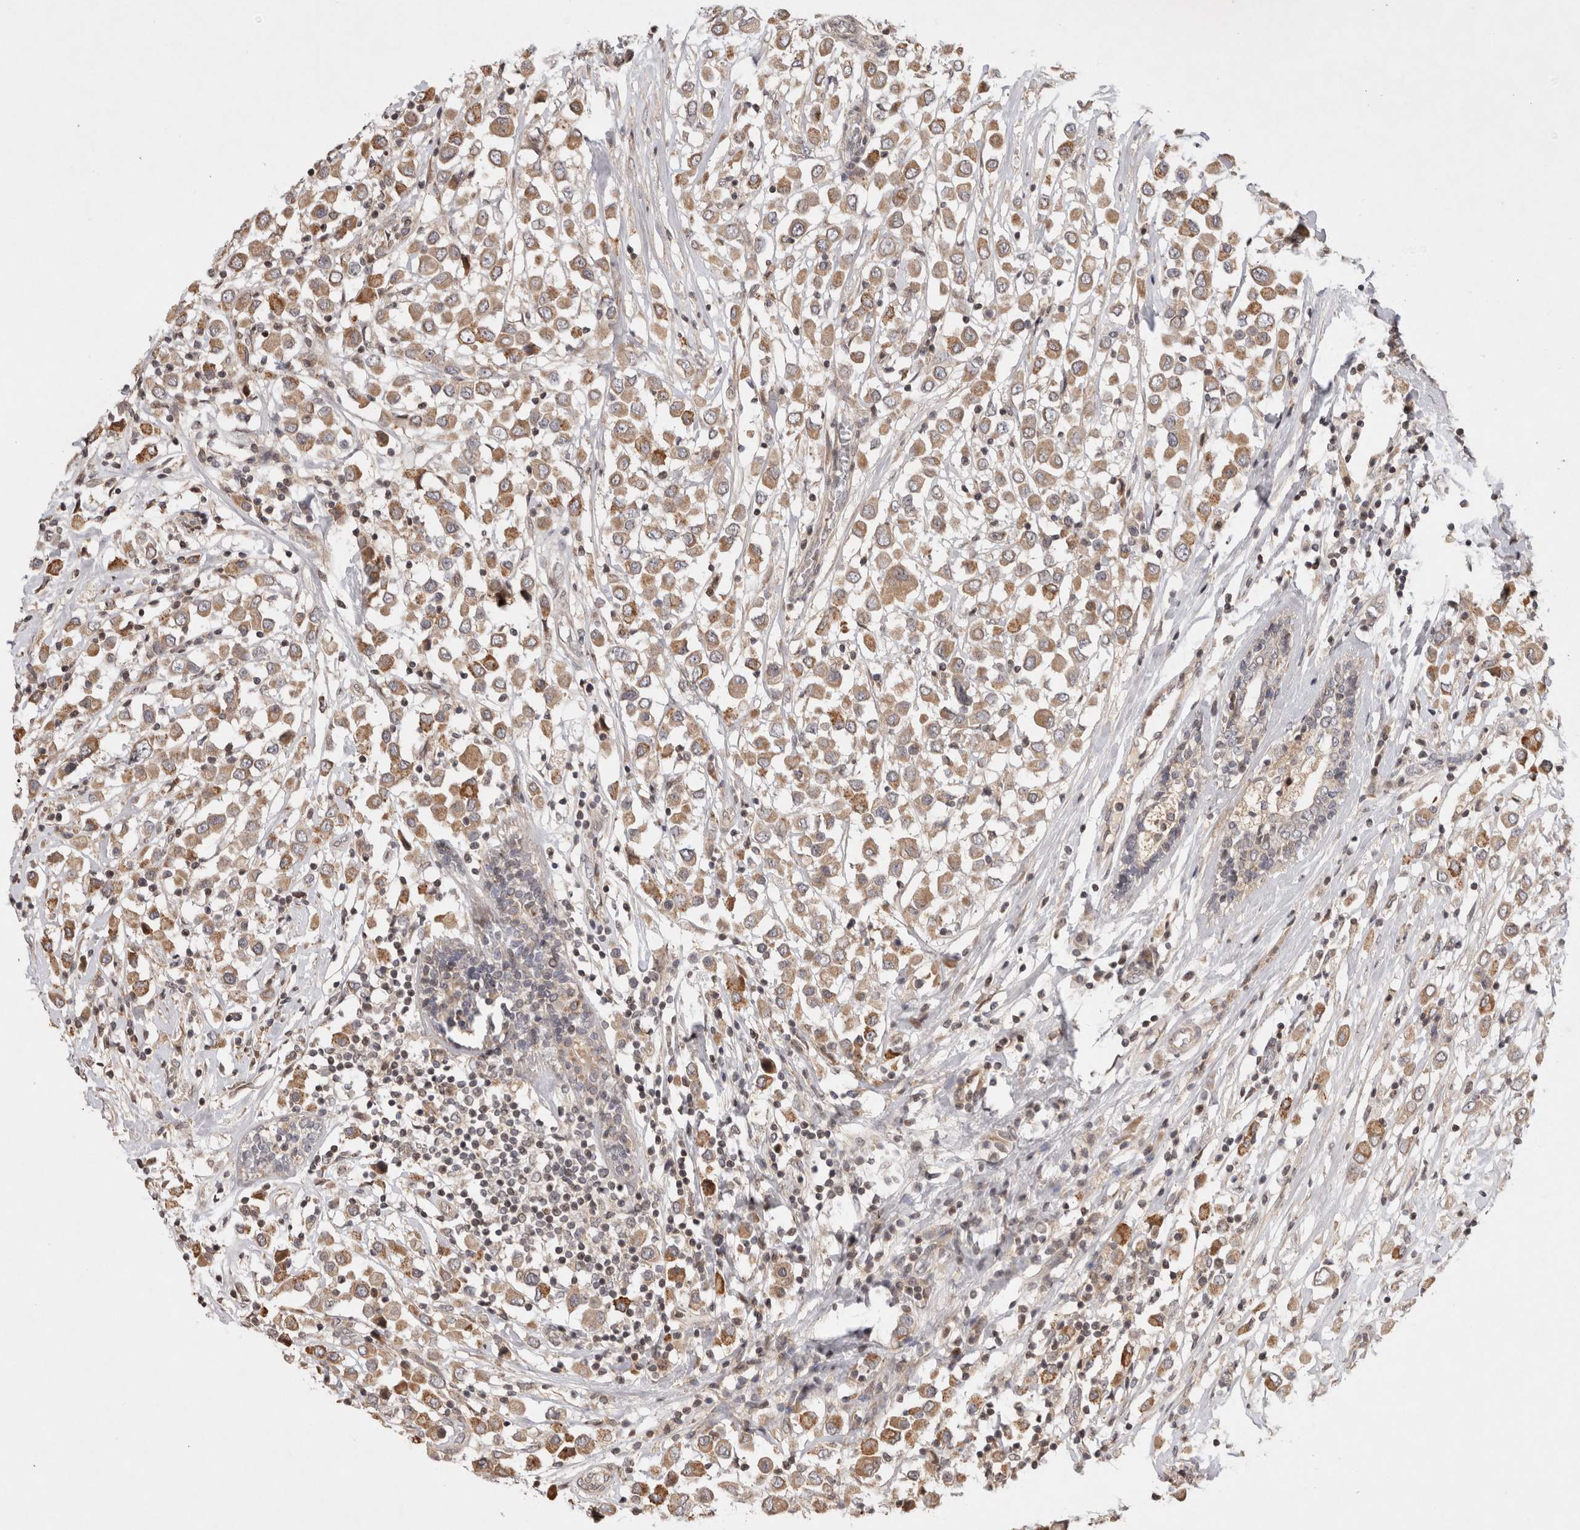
{"staining": {"intensity": "moderate", "quantity": ">75%", "location": "cytoplasmic/membranous"}, "tissue": "breast cancer", "cell_type": "Tumor cells", "image_type": "cancer", "snomed": [{"axis": "morphology", "description": "Duct carcinoma"}, {"axis": "topography", "description": "Breast"}], "caption": "High-power microscopy captured an immunohistochemistry (IHC) photomicrograph of intraductal carcinoma (breast), revealing moderate cytoplasmic/membranous staining in about >75% of tumor cells.", "gene": "EIF2AK1", "patient": {"sex": "female", "age": 61}}